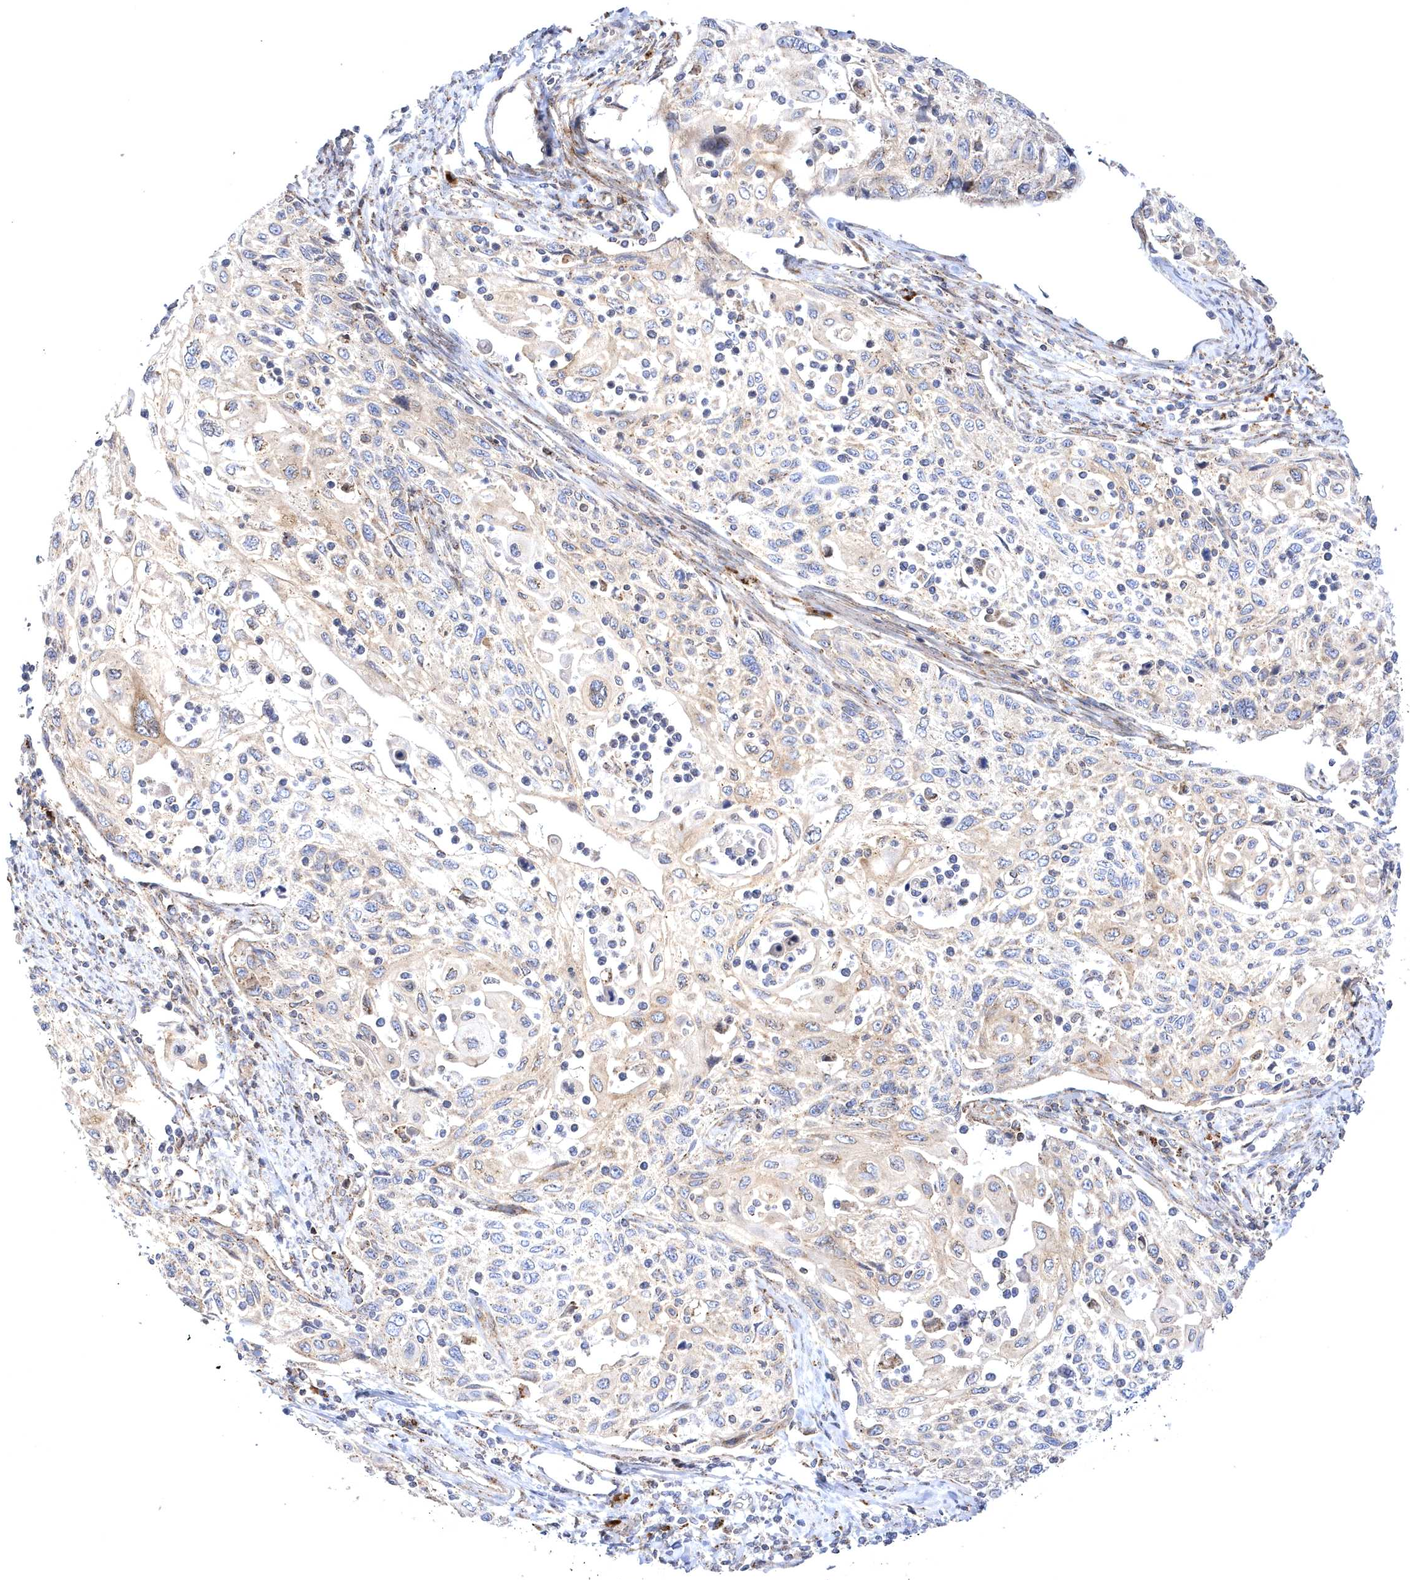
{"staining": {"intensity": "negative", "quantity": "none", "location": "none"}, "tissue": "cervical cancer", "cell_type": "Tumor cells", "image_type": "cancer", "snomed": [{"axis": "morphology", "description": "Squamous cell carcinoma, NOS"}, {"axis": "topography", "description": "Cervix"}], "caption": "Immunohistochemical staining of human cervical cancer (squamous cell carcinoma) displays no significant staining in tumor cells. (Stains: DAB IHC with hematoxylin counter stain, Microscopy: brightfield microscopy at high magnification).", "gene": "COPB2", "patient": {"sex": "female", "age": 70}}